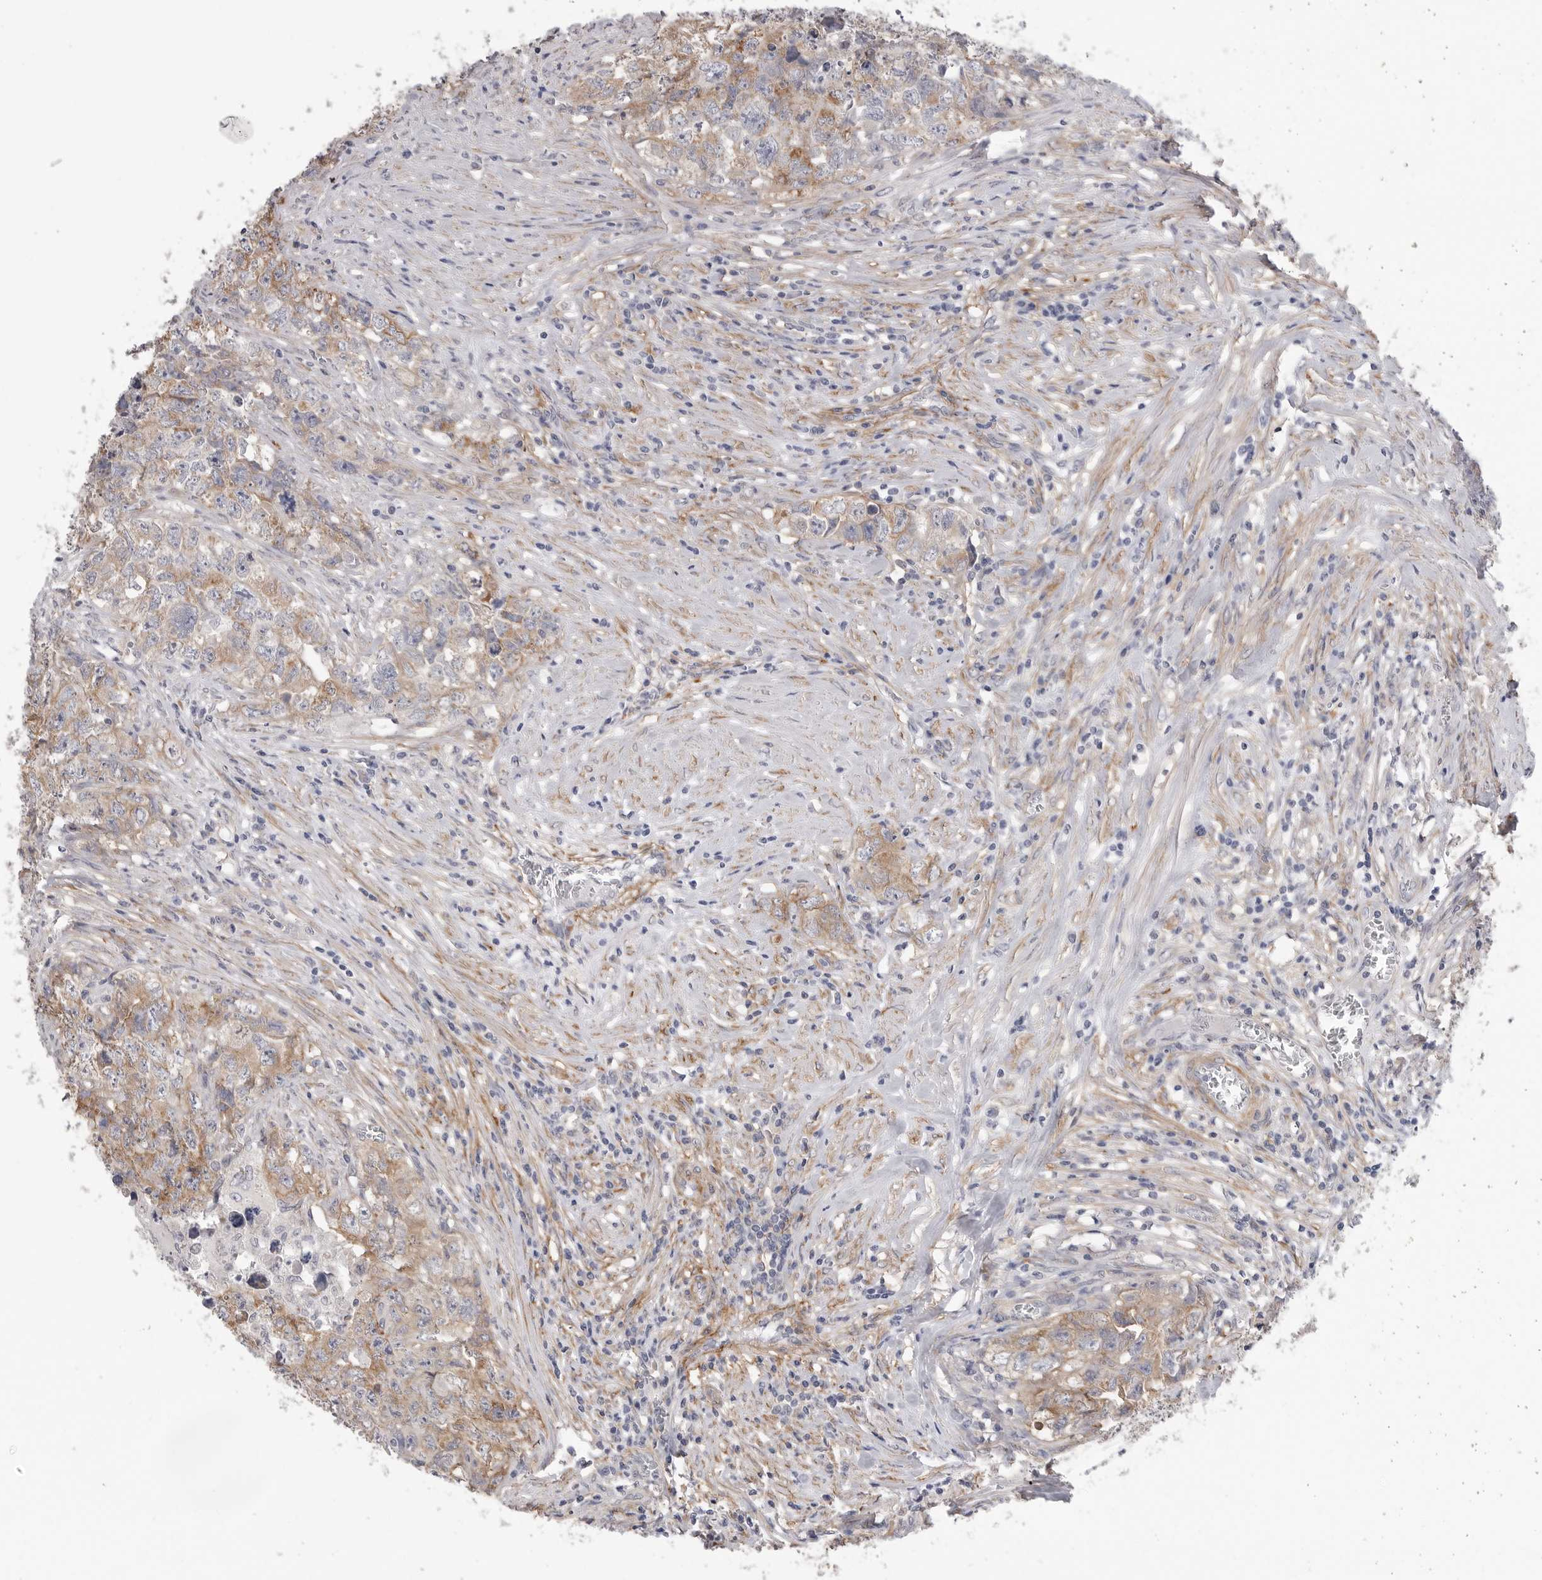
{"staining": {"intensity": "moderate", "quantity": ">75%", "location": "cytoplasmic/membranous"}, "tissue": "testis cancer", "cell_type": "Tumor cells", "image_type": "cancer", "snomed": [{"axis": "morphology", "description": "Seminoma, NOS"}, {"axis": "morphology", "description": "Carcinoma, Embryonal, NOS"}, {"axis": "topography", "description": "Testis"}], "caption": "Immunohistochemistry (DAB (3,3'-diaminobenzidine)) staining of embryonal carcinoma (testis) exhibits moderate cytoplasmic/membranous protein positivity in about >75% of tumor cells.", "gene": "AKAP12", "patient": {"sex": "male", "age": 43}}